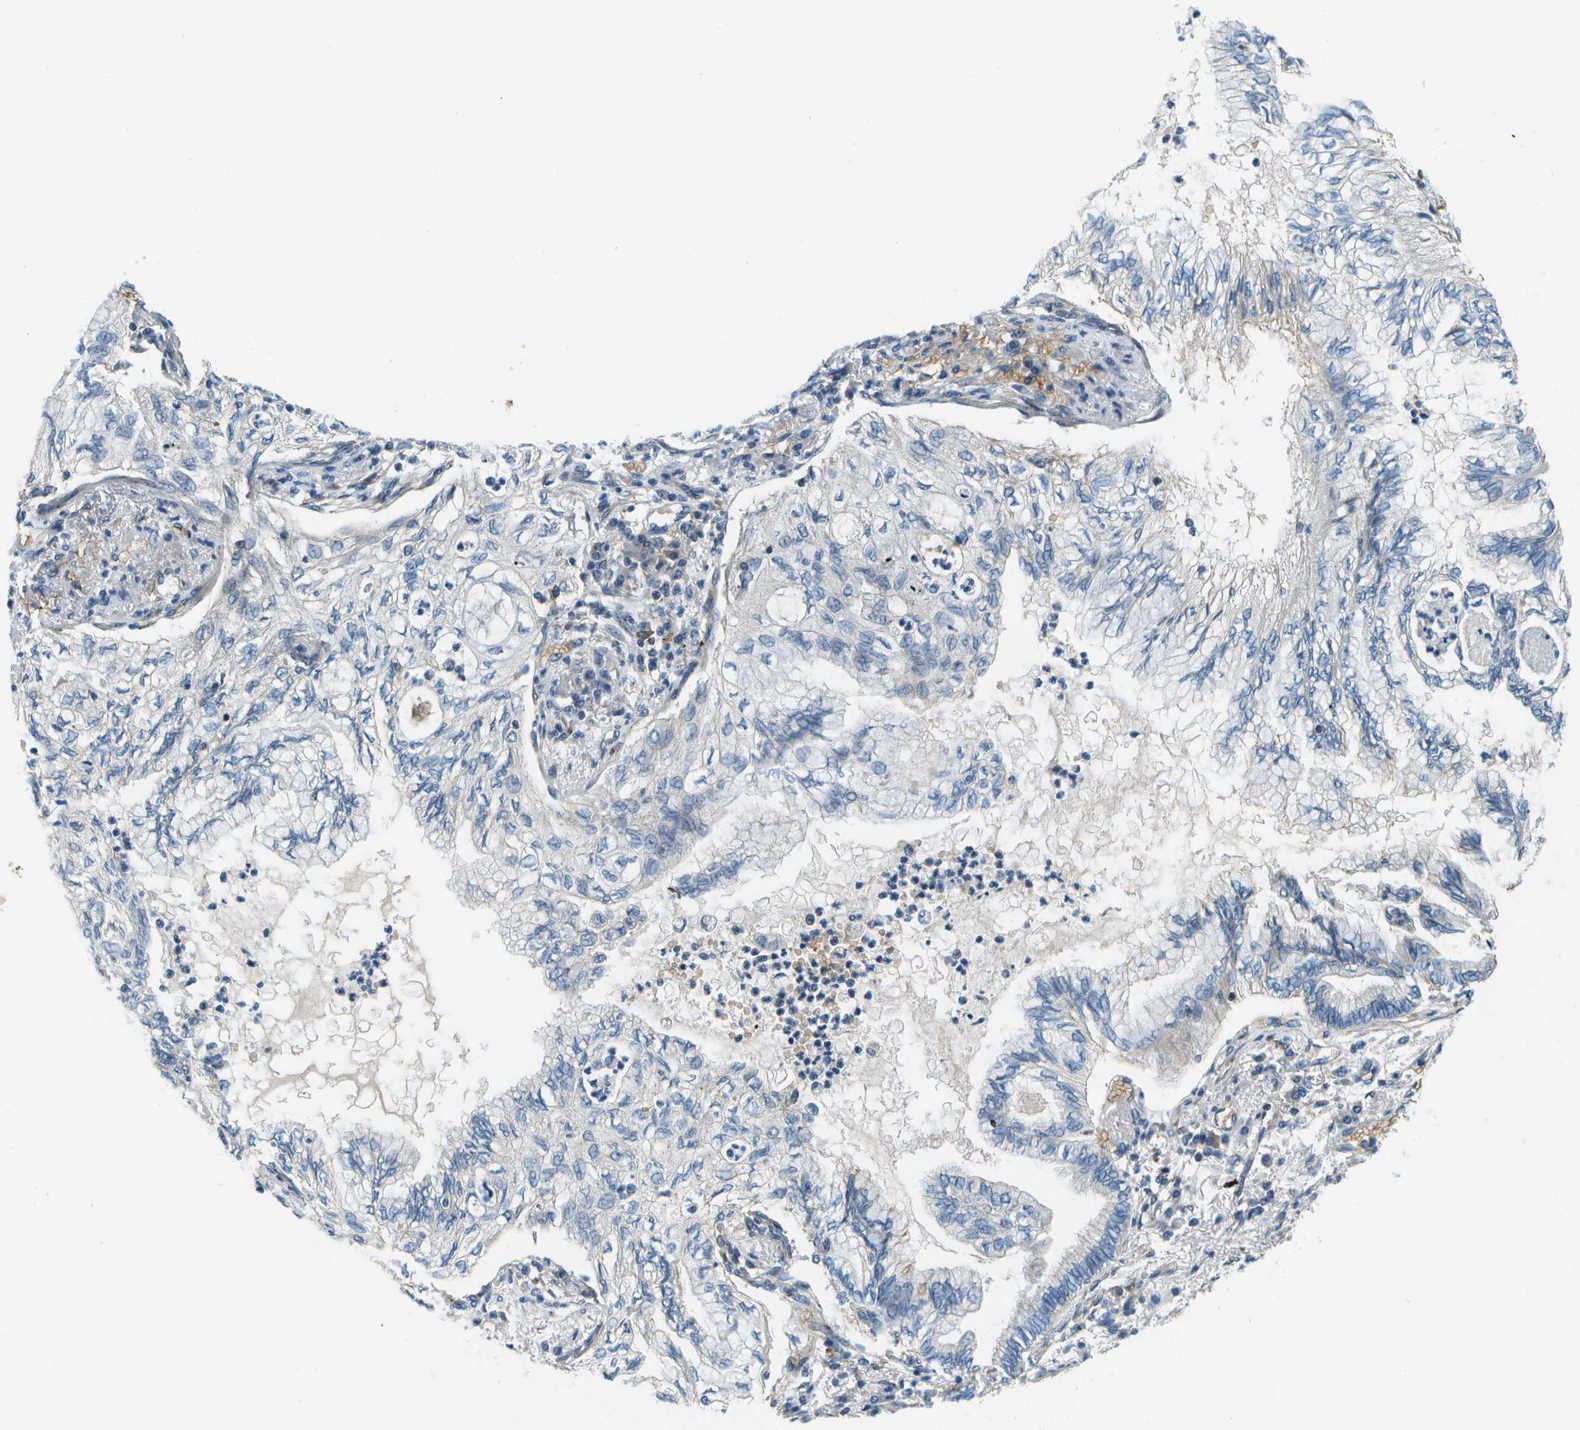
{"staining": {"intensity": "negative", "quantity": "none", "location": "none"}, "tissue": "lung cancer", "cell_type": "Tumor cells", "image_type": "cancer", "snomed": [{"axis": "morphology", "description": "Normal tissue, NOS"}, {"axis": "morphology", "description": "Adenocarcinoma, NOS"}, {"axis": "topography", "description": "Bronchus"}, {"axis": "topography", "description": "Lung"}], "caption": "There is no significant expression in tumor cells of lung cancer (adenocarcinoma).", "gene": "CTIF", "patient": {"sex": "female", "age": 70}}